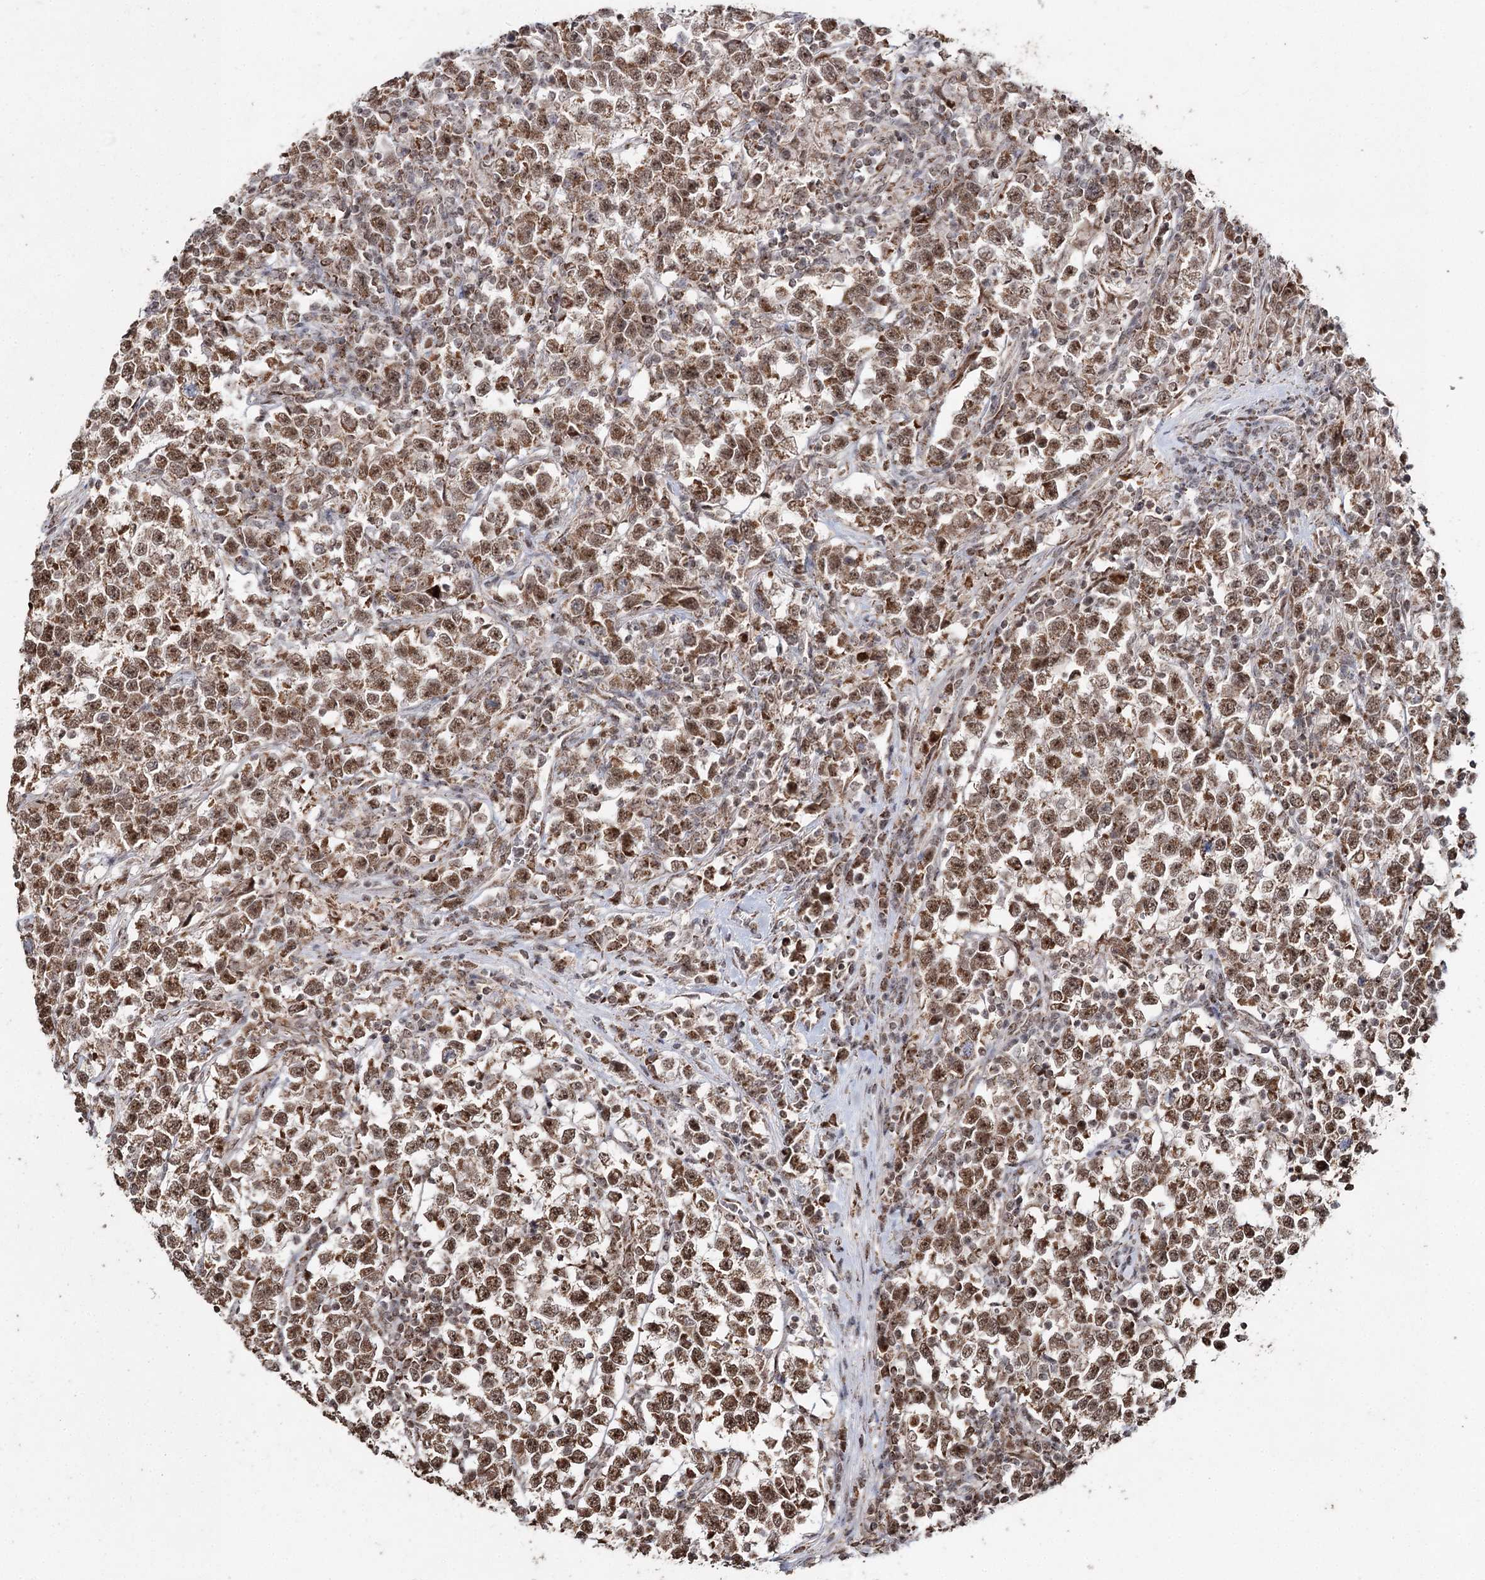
{"staining": {"intensity": "moderate", "quantity": ">75%", "location": "cytoplasmic/membranous,nuclear"}, "tissue": "testis cancer", "cell_type": "Tumor cells", "image_type": "cancer", "snomed": [{"axis": "morphology", "description": "Normal tissue, NOS"}, {"axis": "morphology", "description": "Seminoma, NOS"}, {"axis": "topography", "description": "Testis"}], "caption": "Testis cancer (seminoma) stained for a protein displays moderate cytoplasmic/membranous and nuclear positivity in tumor cells.", "gene": "PDHX", "patient": {"sex": "male", "age": 43}}